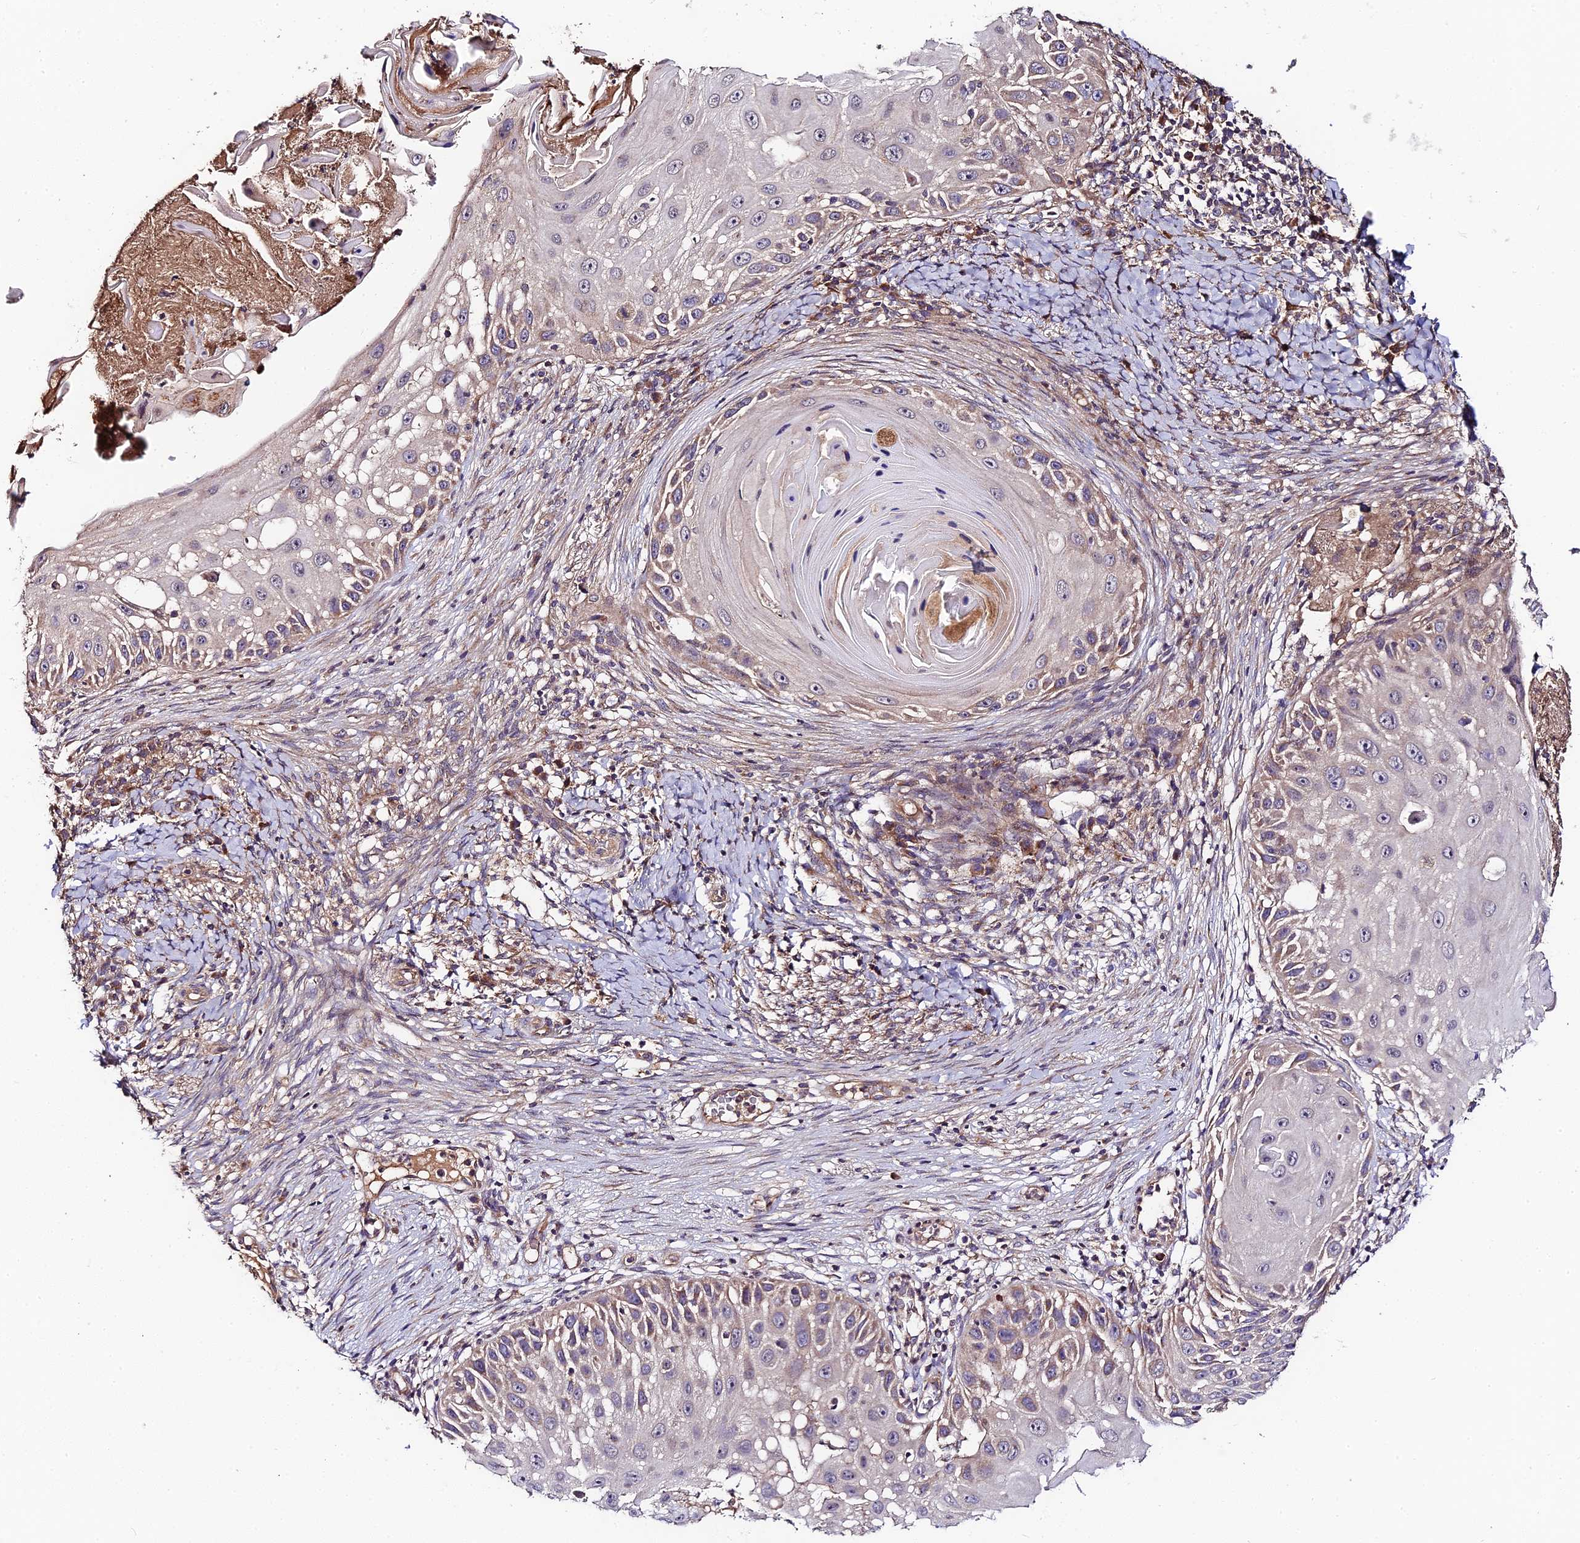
{"staining": {"intensity": "weak", "quantity": "25%-75%", "location": "cytoplasmic/membranous"}, "tissue": "skin cancer", "cell_type": "Tumor cells", "image_type": "cancer", "snomed": [{"axis": "morphology", "description": "Squamous cell carcinoma, NOS"}, {"axis": "topography", "description": "Skin"}], "caption": "Skin cancer (squamous cell carcinoma) stained with a protein marker displays weak staining in tumor cells.", "gene": "C3orf20", "patient": {"sex": "female", "age": 44}}